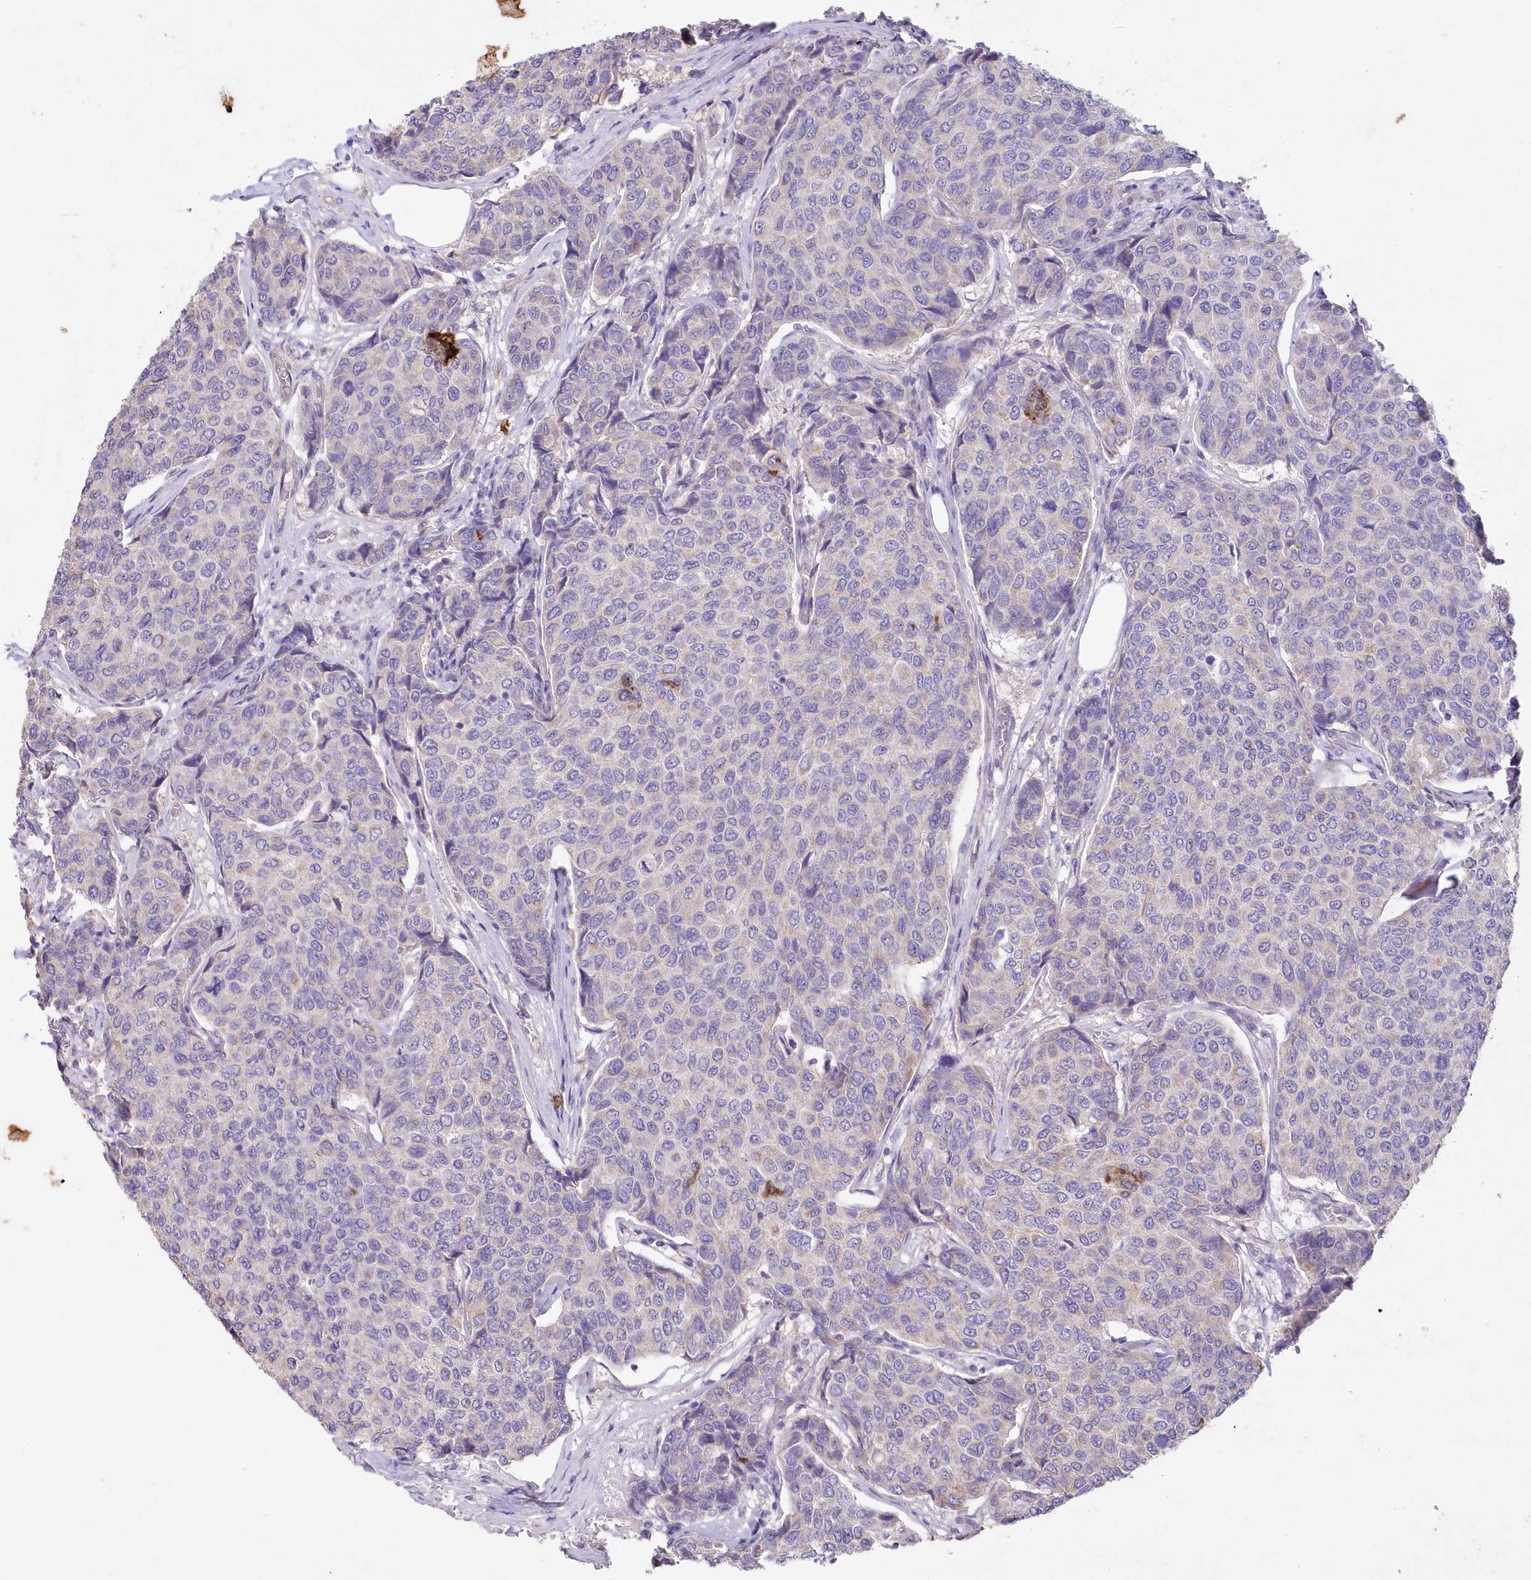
{"staining": {"intensity": "negative", "quantity": "none", "location": "none"}, "tissue": "breast cancer", "cell_type": "Tumor cells", "image_type": "cancer", "snomed": [{"axis": "morphology", "description": "Duct carcinoma"}, {"axis": "topography", "description": "Breast"}], "caption": "Breast invasive ductal carcinoma was stained to show a protein in brown. There is no significant staining in tumor cells. Nuclei are stained in blue.", "gene": "ITSN2", "patient": {"sex": "female", "age": 55}}